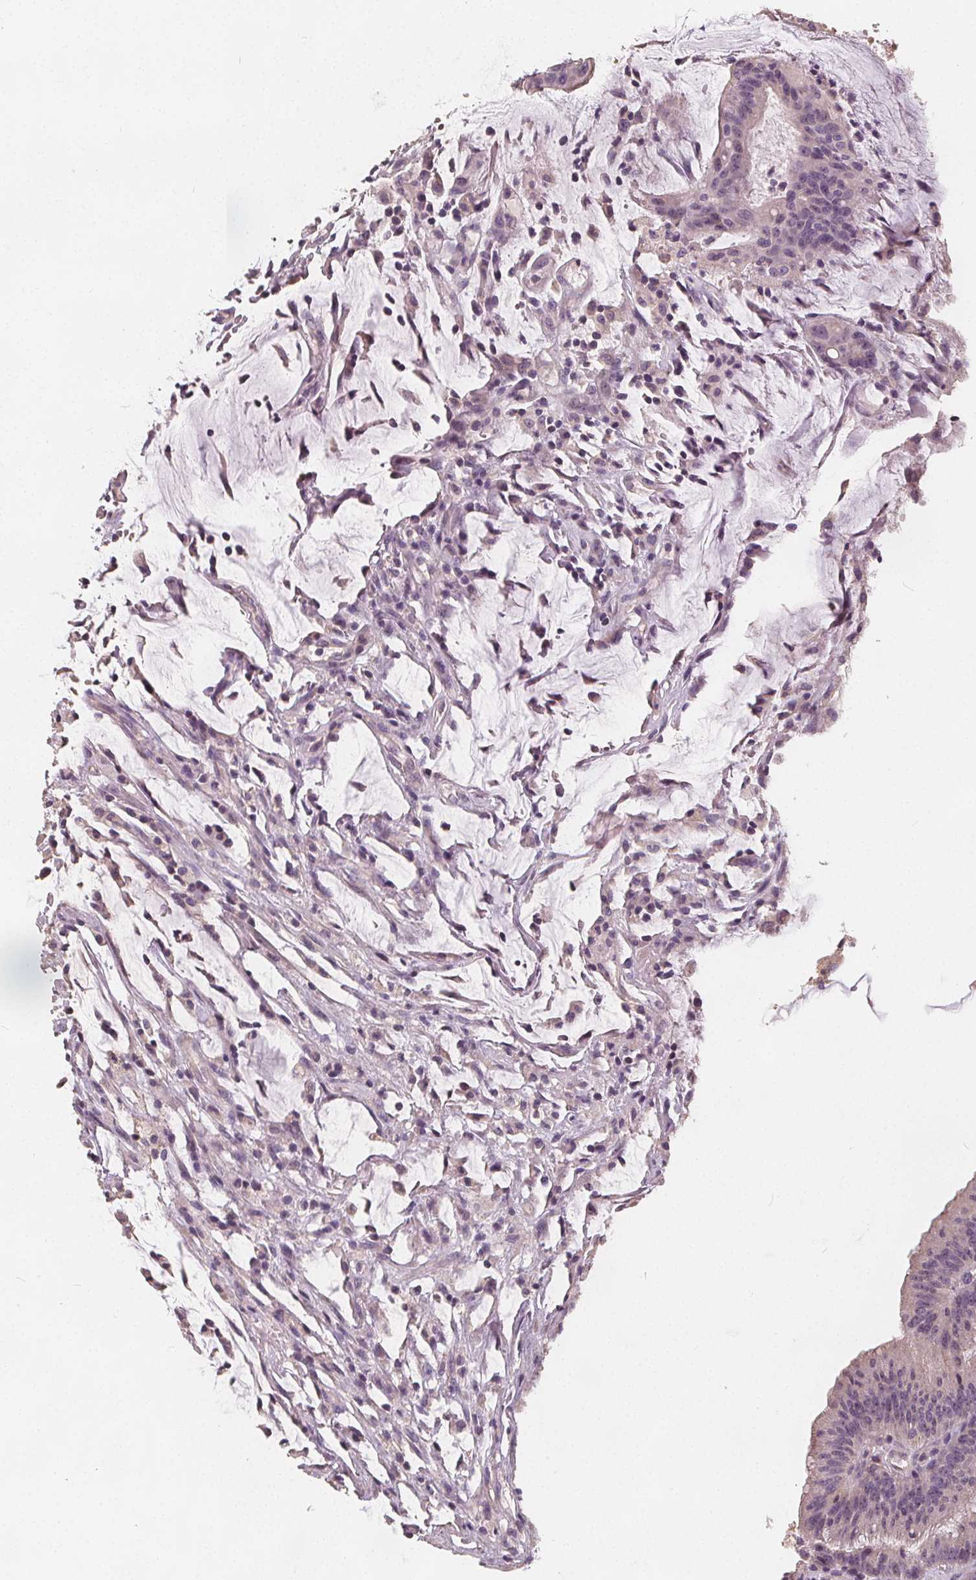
{"staining": {"intensity": "negative", "quantity": "none", "location": "none"}, "tissue": "colorectal cancer", "cell_type": "Tumor cells", "image_type": "cancer", "snomed": [{"axis": "morphology", "description": "Adenocarcinoma, NOS"}, {"axis": "topography", "description": "Colon"}], "caption": "IHC photomicrograph of human colorectal cancer (adenocarcinoma) stained for a protein (brown), which shows no staining in tumor cells.", "gene": "DRC3", "patient": {"sex": "female", "age": 78}}